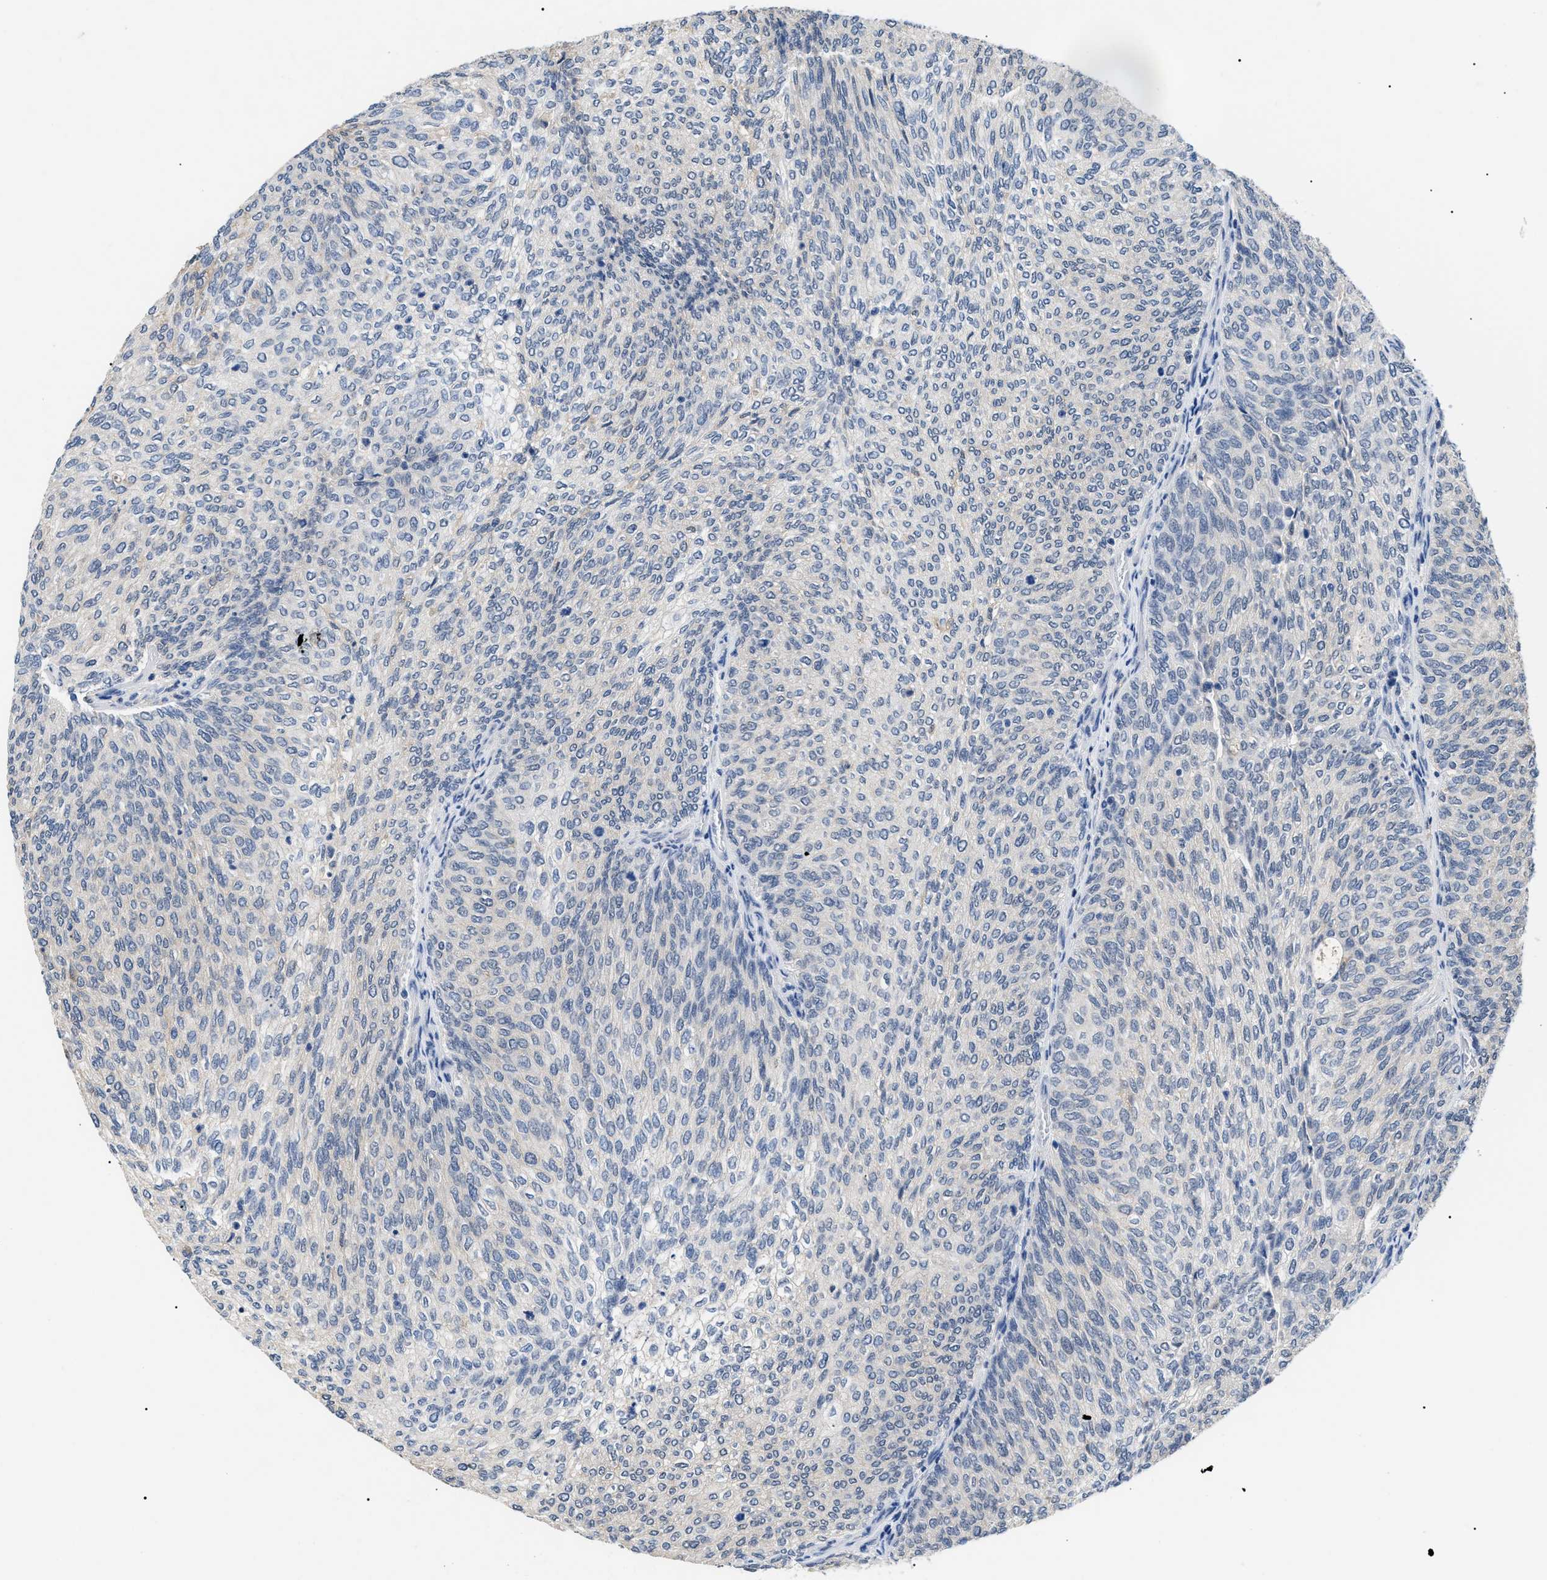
{"staining": {"intensity": "negative", "quantity": "none", "location": "none"}, "tissue": "urothelial cancer", "cell_type": "Tumor cells", "image_type": "cancer", "snomed": [{"axis": "morphology", "description": "Urothelial carcinoma, Low grade"}, {"axis": "topography", "description": "Urinary bladder"}], "caption": "An image of low-grade urothelial carcinoma stained for a protein exhibits no brown staining in tumor cells. Brightfield microscopy of IHC stained with DAB (brown) and hematoxylin (blue), captured at high magnification.", "gene": "PRRT2", "patient": {"sex": "female", "age": 79}}